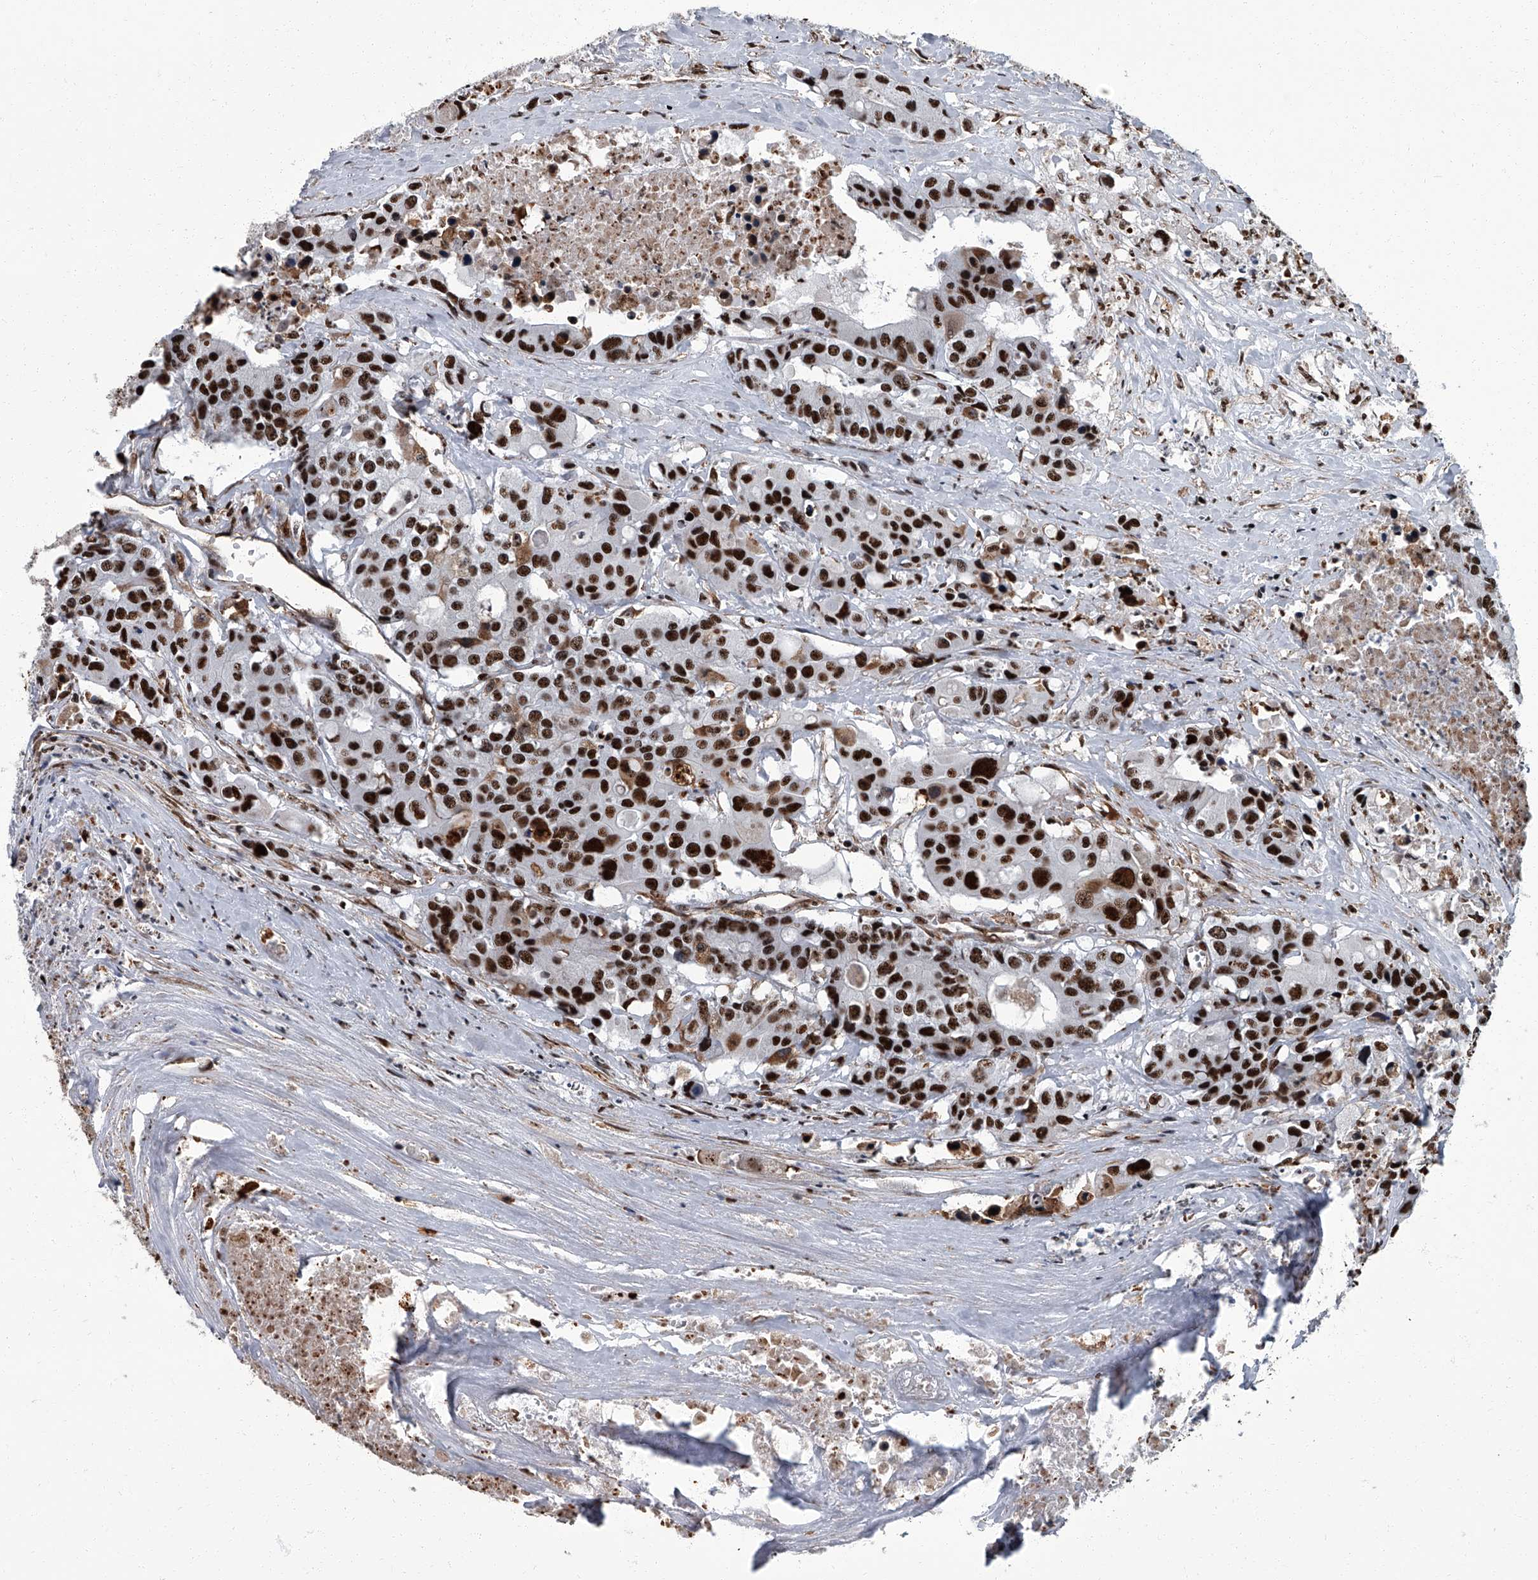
{"staining": {"intensity": "strong", "quantity": ">75%", "location": "cytoplasmic/membranous,nuclear"}, "tissue": "colorectal cancer", "cell_type": "Tumor cells", "image_type": "cancer", "snomed": [{"axis": "morphology", "description": "Adenocarcinoma, NOS"}, {"axis": "topography", "description": "Colon"}], "caption": "Immunohistochemical staining of colorectal cancer reveals high levels of strong cytoplasmic/membranous and nuclear protein positivity in about >75% of tumor cells.", "gene": "ZNF518B", "patient": {"sex": "male", "age": 77}}